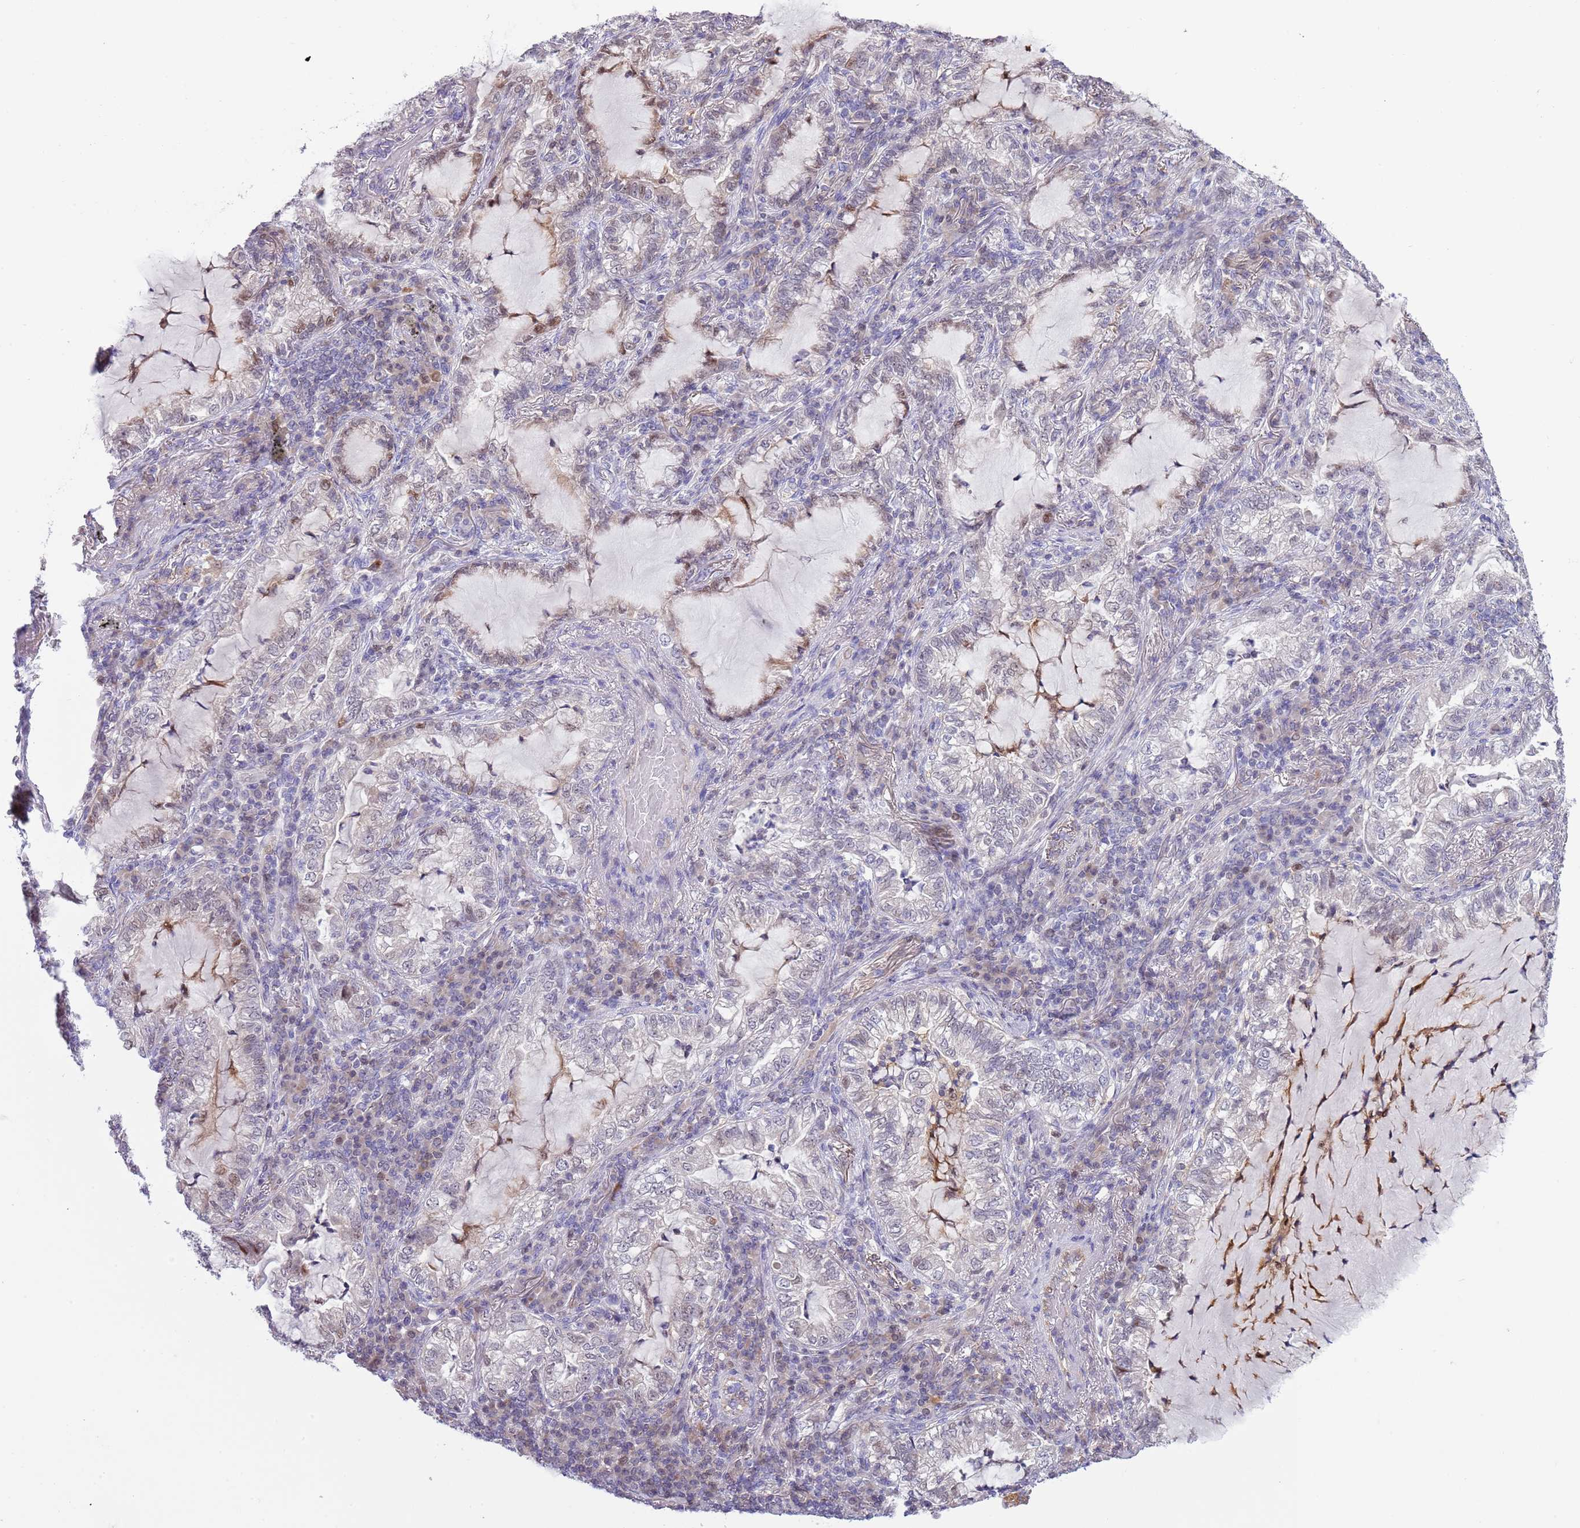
{"staining": {"intensity": "weak", "quantity": "<25%", "location": "cytoplasmic/membranous"}, "tissue": "lung cancer", "cell_type": "Tumor cells", "image_type": "cancer", "snomed": [{"axis": "morphology", "description": "Adenocarcinoma, NOS"}, {"axis": "topography", "description": "Lung"}], "caption": "Immunohistochemical staining of human adenocarcinoma (lung) shows no significant staining in tumor cells. (Stains: DAB immunohistochemistry (IHC) with hematoxylin counter stain, Microscopy: brightfield microscopy at high magnification).", "gene": "NBPF6", "patient": {"sex": "female", "age": 73}}